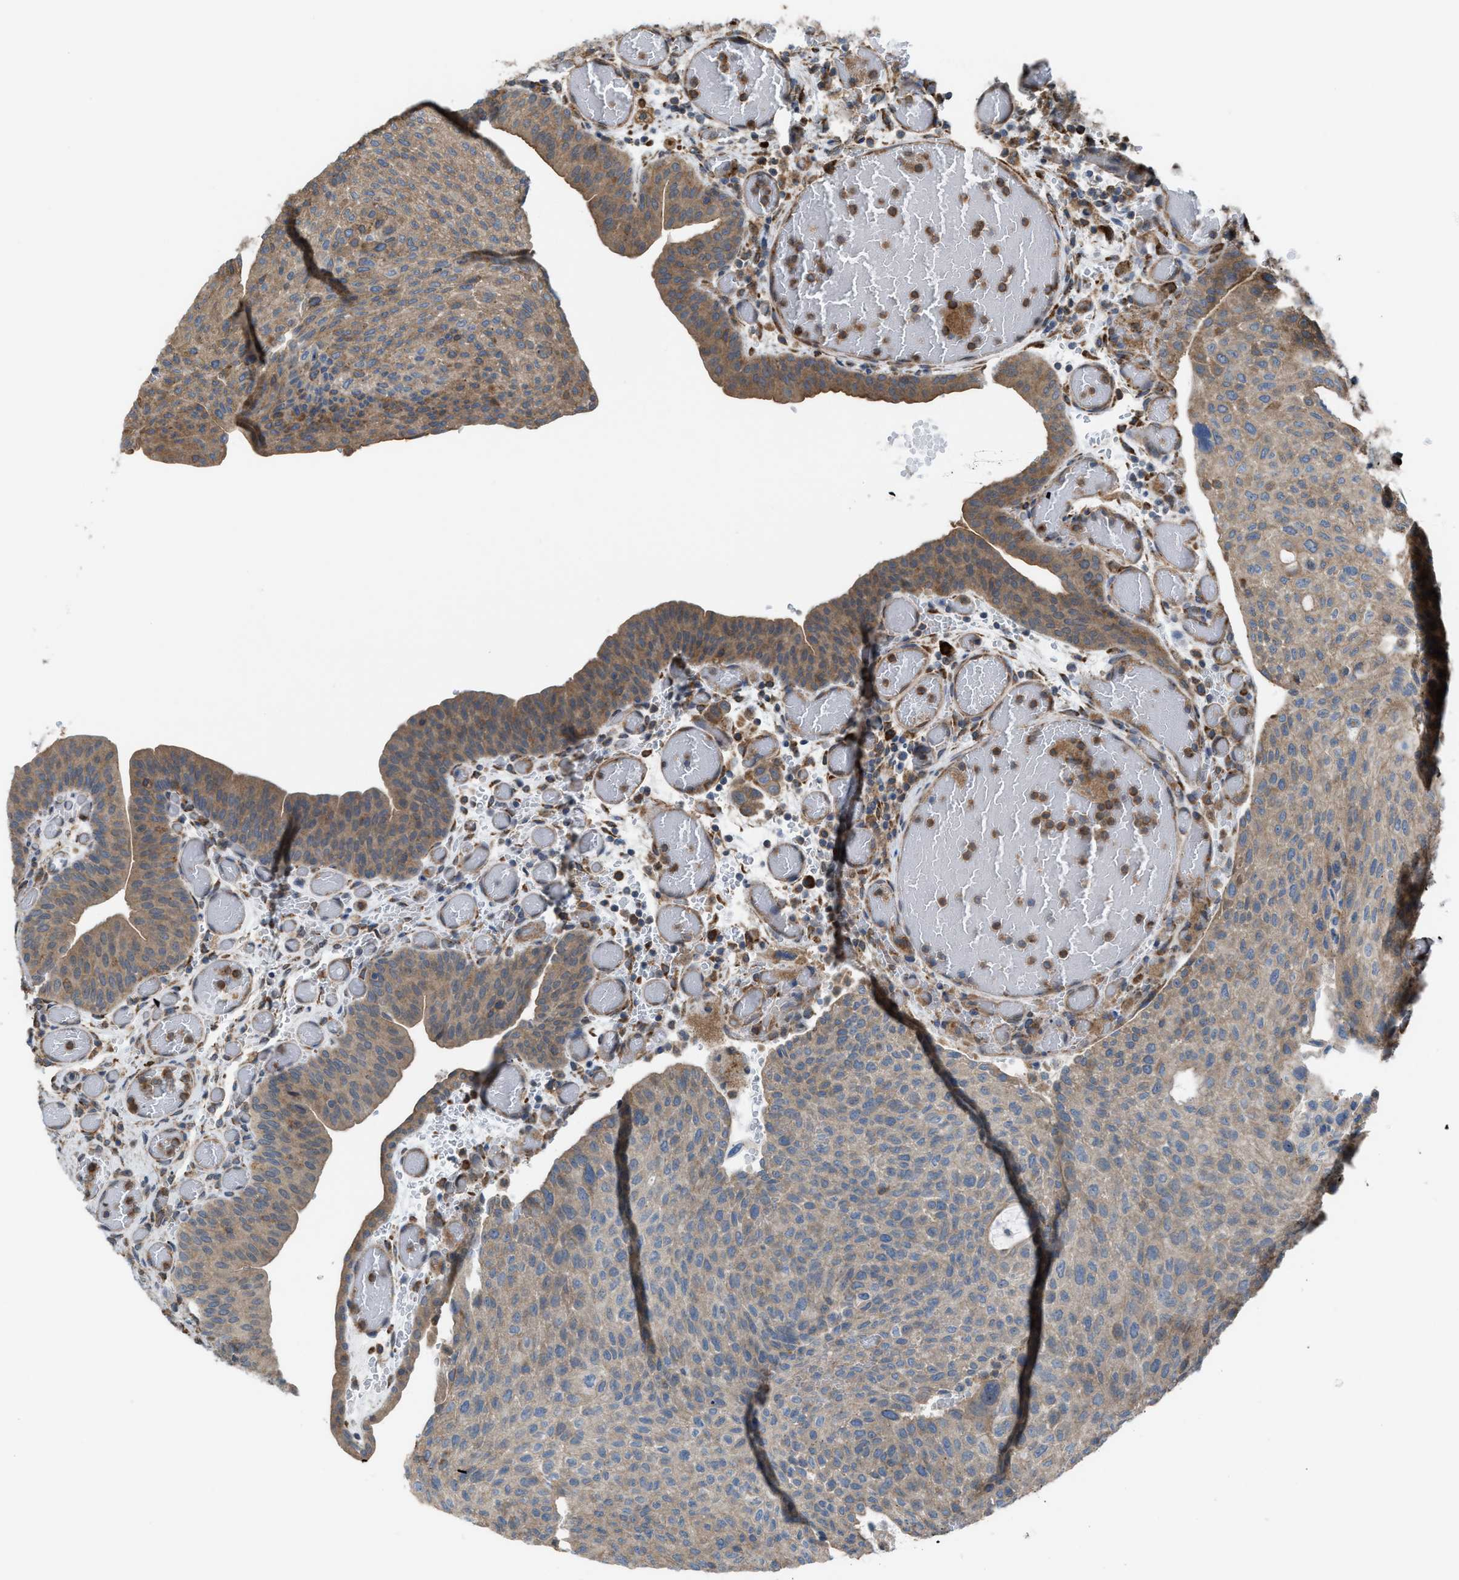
{"staining": {"intensity": "moderate", "quantity": "25%-75%", "location": "cytoplasmic/membranous"}, "tissue": "urothelial cancer", "cell_type": "Tumor cells", "image_type": "cancer", "snomed": [{"axis": "morphology", "description": "Urothelial carcinoma, Low grade"}, {"axis": "morphology", "description": "Urothelial carcinoma, High grade"}, {"axis": "topography", "description": "Urinary bladder"}], "caption": "Immunohistochemical staining of low-grade urothelial carcinoma shows moderate cytoplasmic/membranous protein positivity in about 25%-75% of tumor cells. (Stains: DAB (3,3'-diaminobenzidine) in brown, nuclei in blue, Microscopy: brightfield microscopy at high magnification).", "gene": "PLAA", "patient": {"sex": "male", "age": 35}}